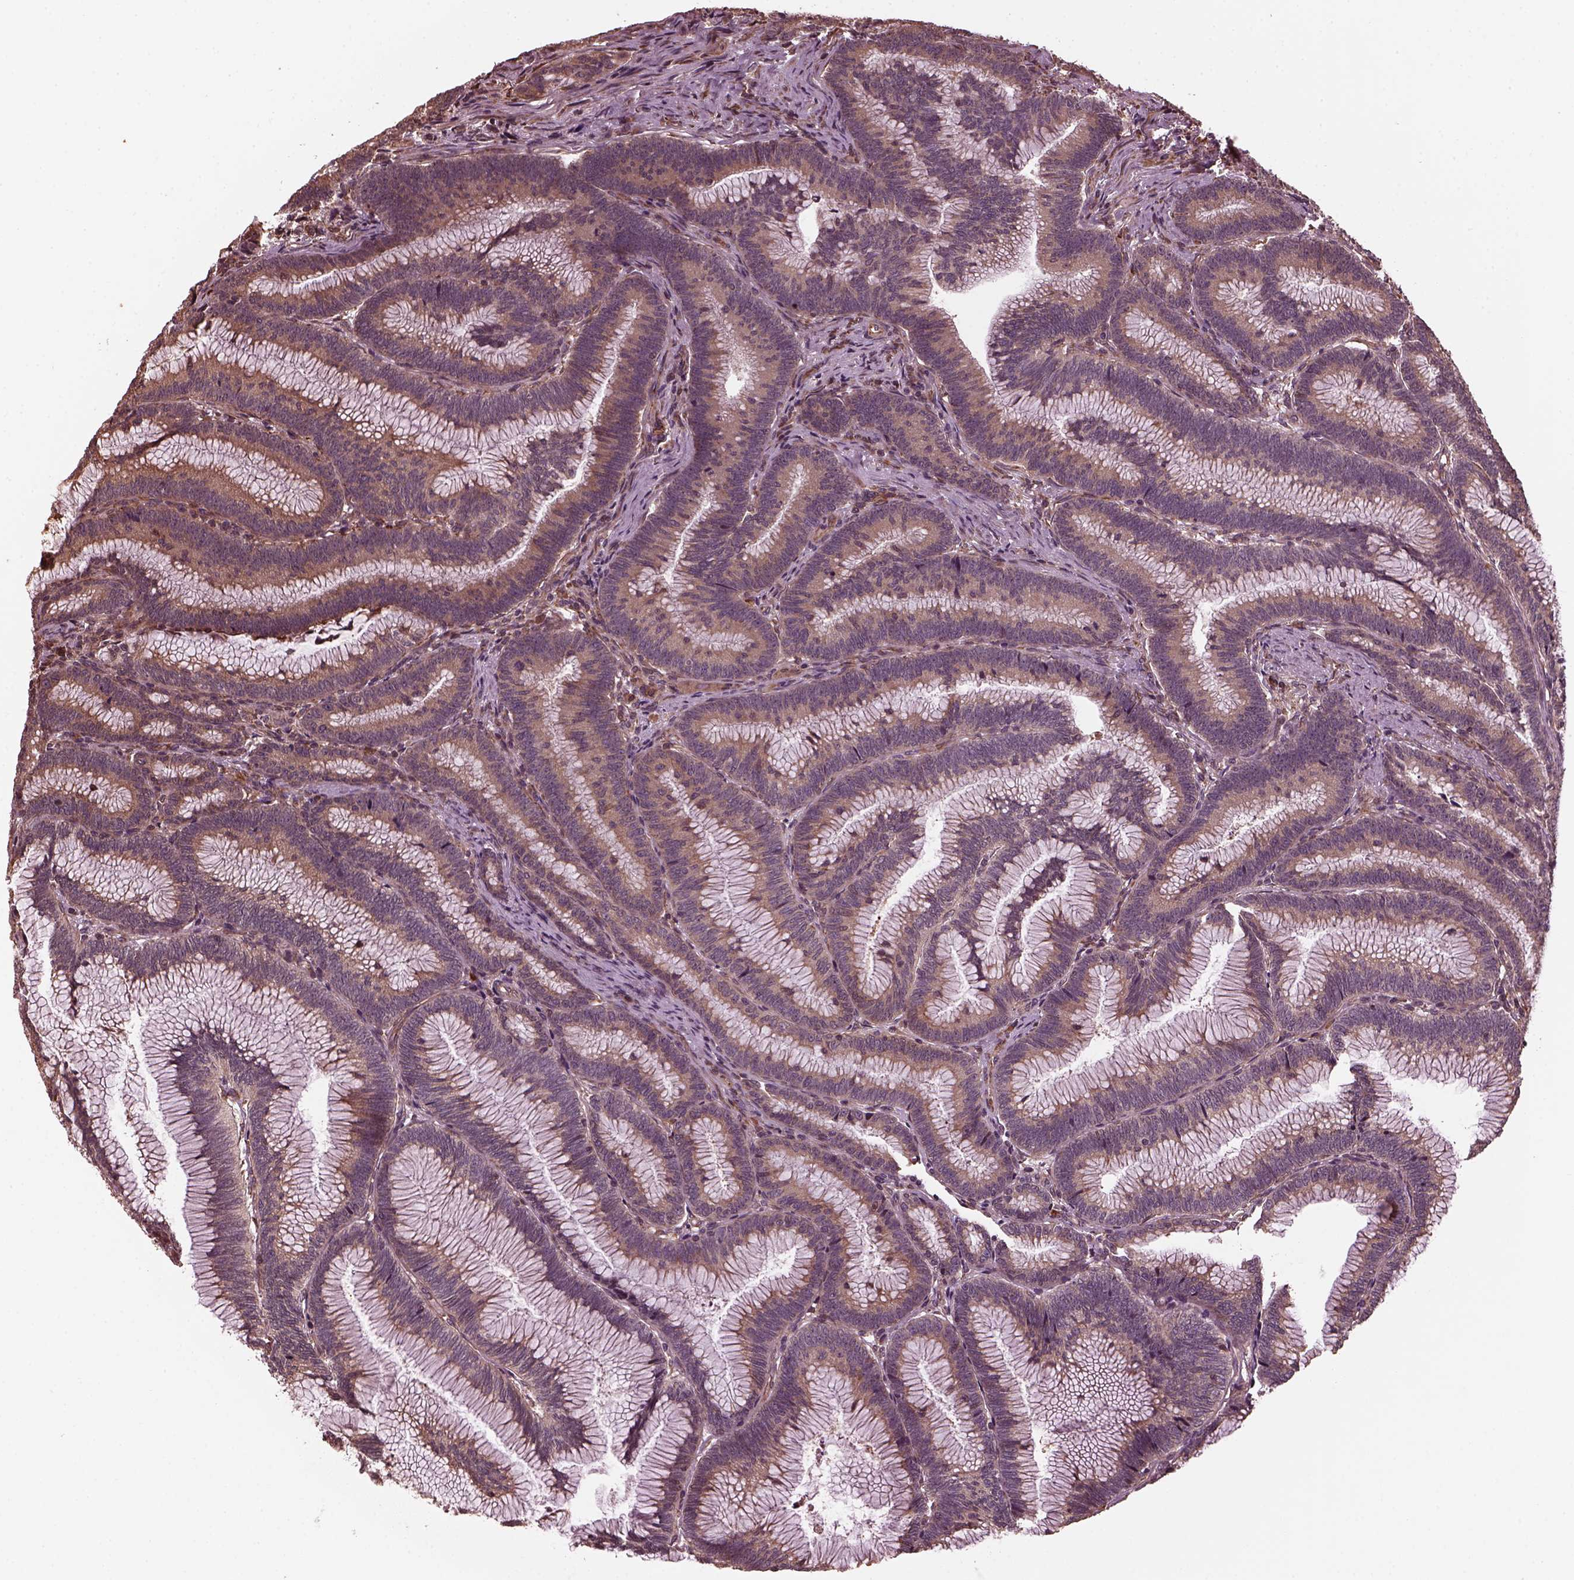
{"staining": {"intensity": "moderate", "quantity": ">75%", "location": "cytoplasmic/membranous"}, "tissue": "colorectal cancer", "cell_type": "Tumor cells", "image_type": "cancer", "snomed": [{"axis": "morphology", "description": "Adenocarcinoma, NOS"}, {"axis": "topography", "description": "Colon"}], "caption": "Immunohistochemistry (IHC) micrograph of adenocarcinoma (colorectal) stained for a protein (brown), which exhibits medium levels of moderate cytoplasmic/membranous positivity in about >75% of tumor cells.", "gene": "ZNF292", "patient": {"sex": "female", "age": 78}}